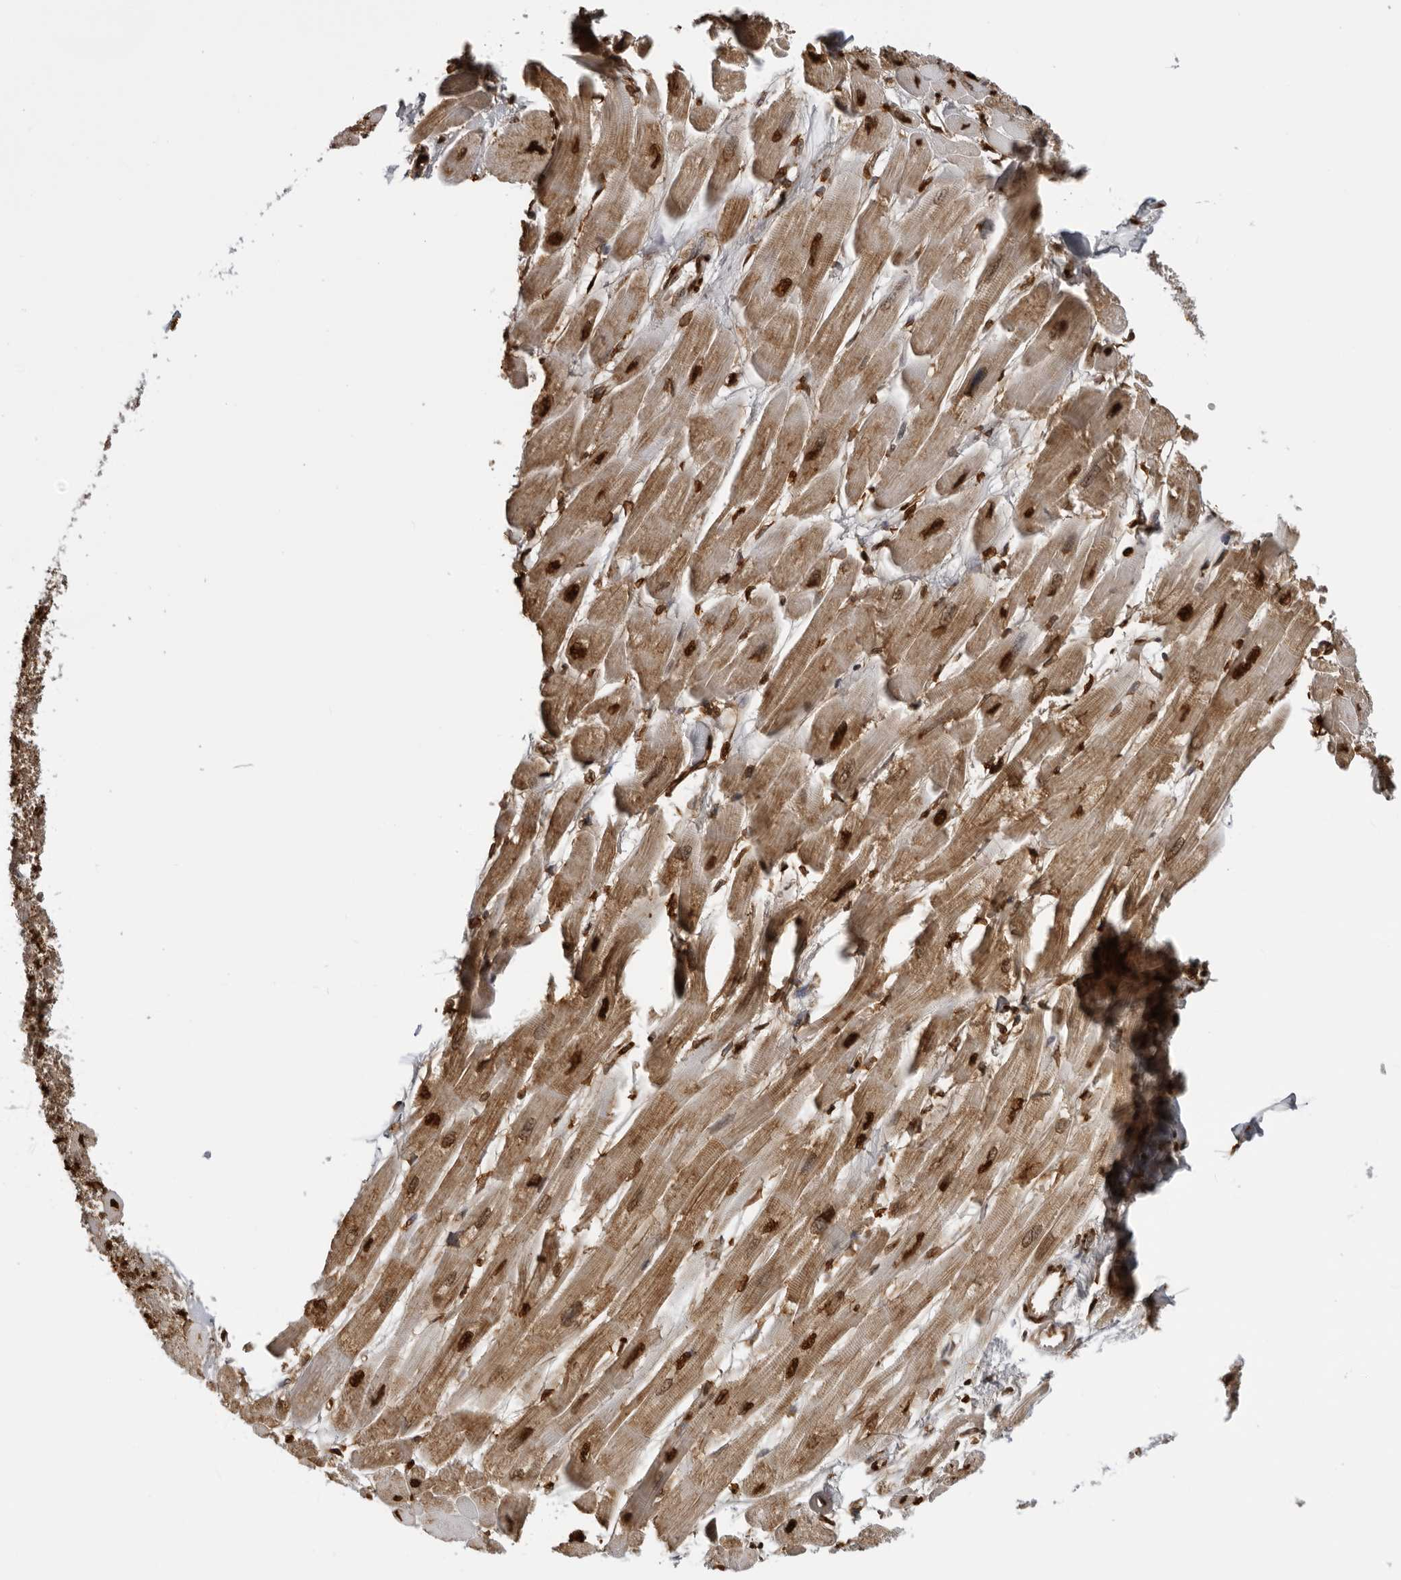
{"staining": {"intensity": "strong", "quantity": ">75%", "location": "cytoplasmic/membranous,nuclear"}, "tissue": "heart muscle", "cell_type": "Cardiomyocytes", "image_type": "normal", "snomed": [{"axis": "morphology", "description": "Normal tissue, NOS"}, {"axis": "topography", "description": "Heart"}], "caption": "Immunohistochemical staining of unremarkable heart muscle shows high levels of strong cytoplasmic/membranous,nuclear positivity in approximately >75% of cardiomyocytes.", "gene": "ZFP91", "patient": {"sex": "female", "age": 54}}